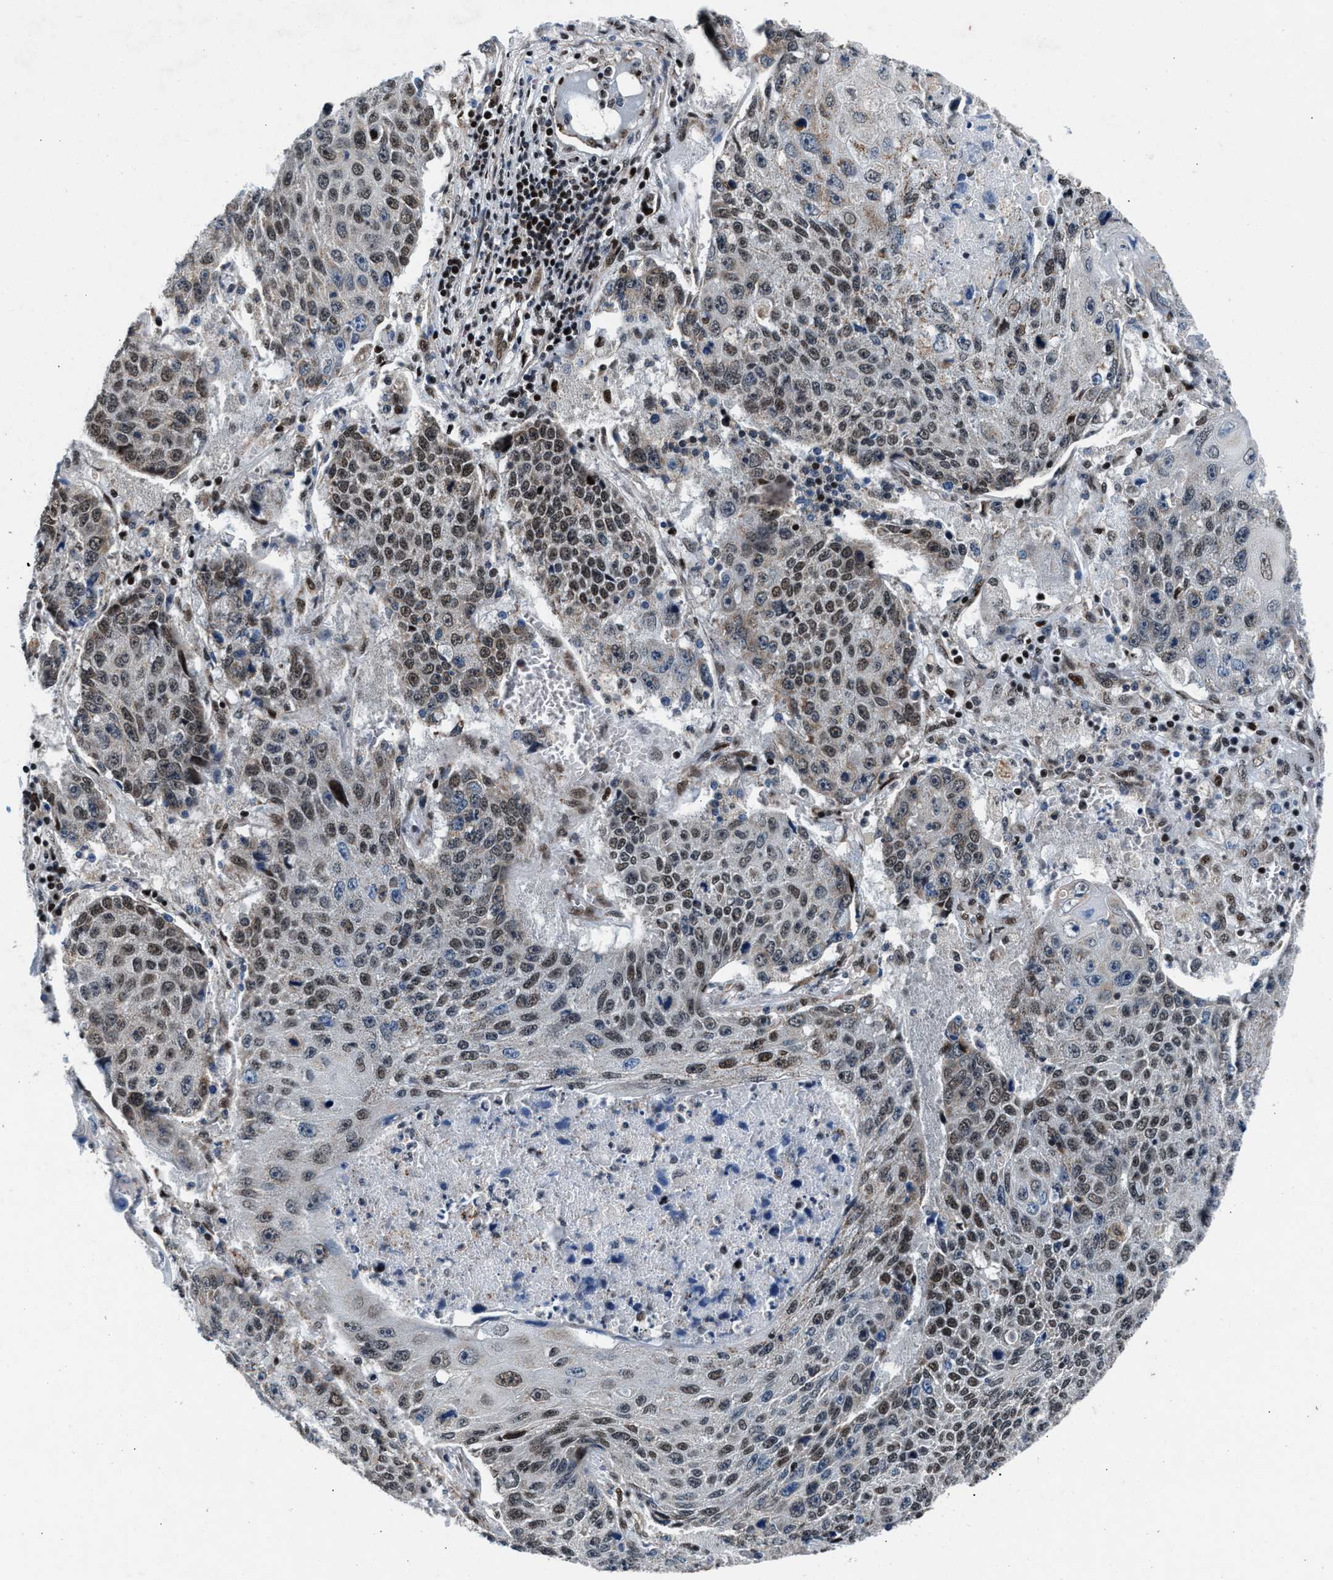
{"staining": {"intensity": "moderate", "quantity": ">75%", "location": "nuclear"}, "tissue": "lung cancer", "cell_type": "Tumor cells", "image_type": "cancer", "snomed": [{"axis": "morphology", "description": "Squamous cell carcinoma, NOS"}, {"axis": "topography", "description": "Lung"}], "caption": "Lung squamous cell carcinoma stained with a protein marker exhibits moderate staining in tumor cells.", "gene": "PRRC2B", "patient": {"sex": "male", "age": 61}}